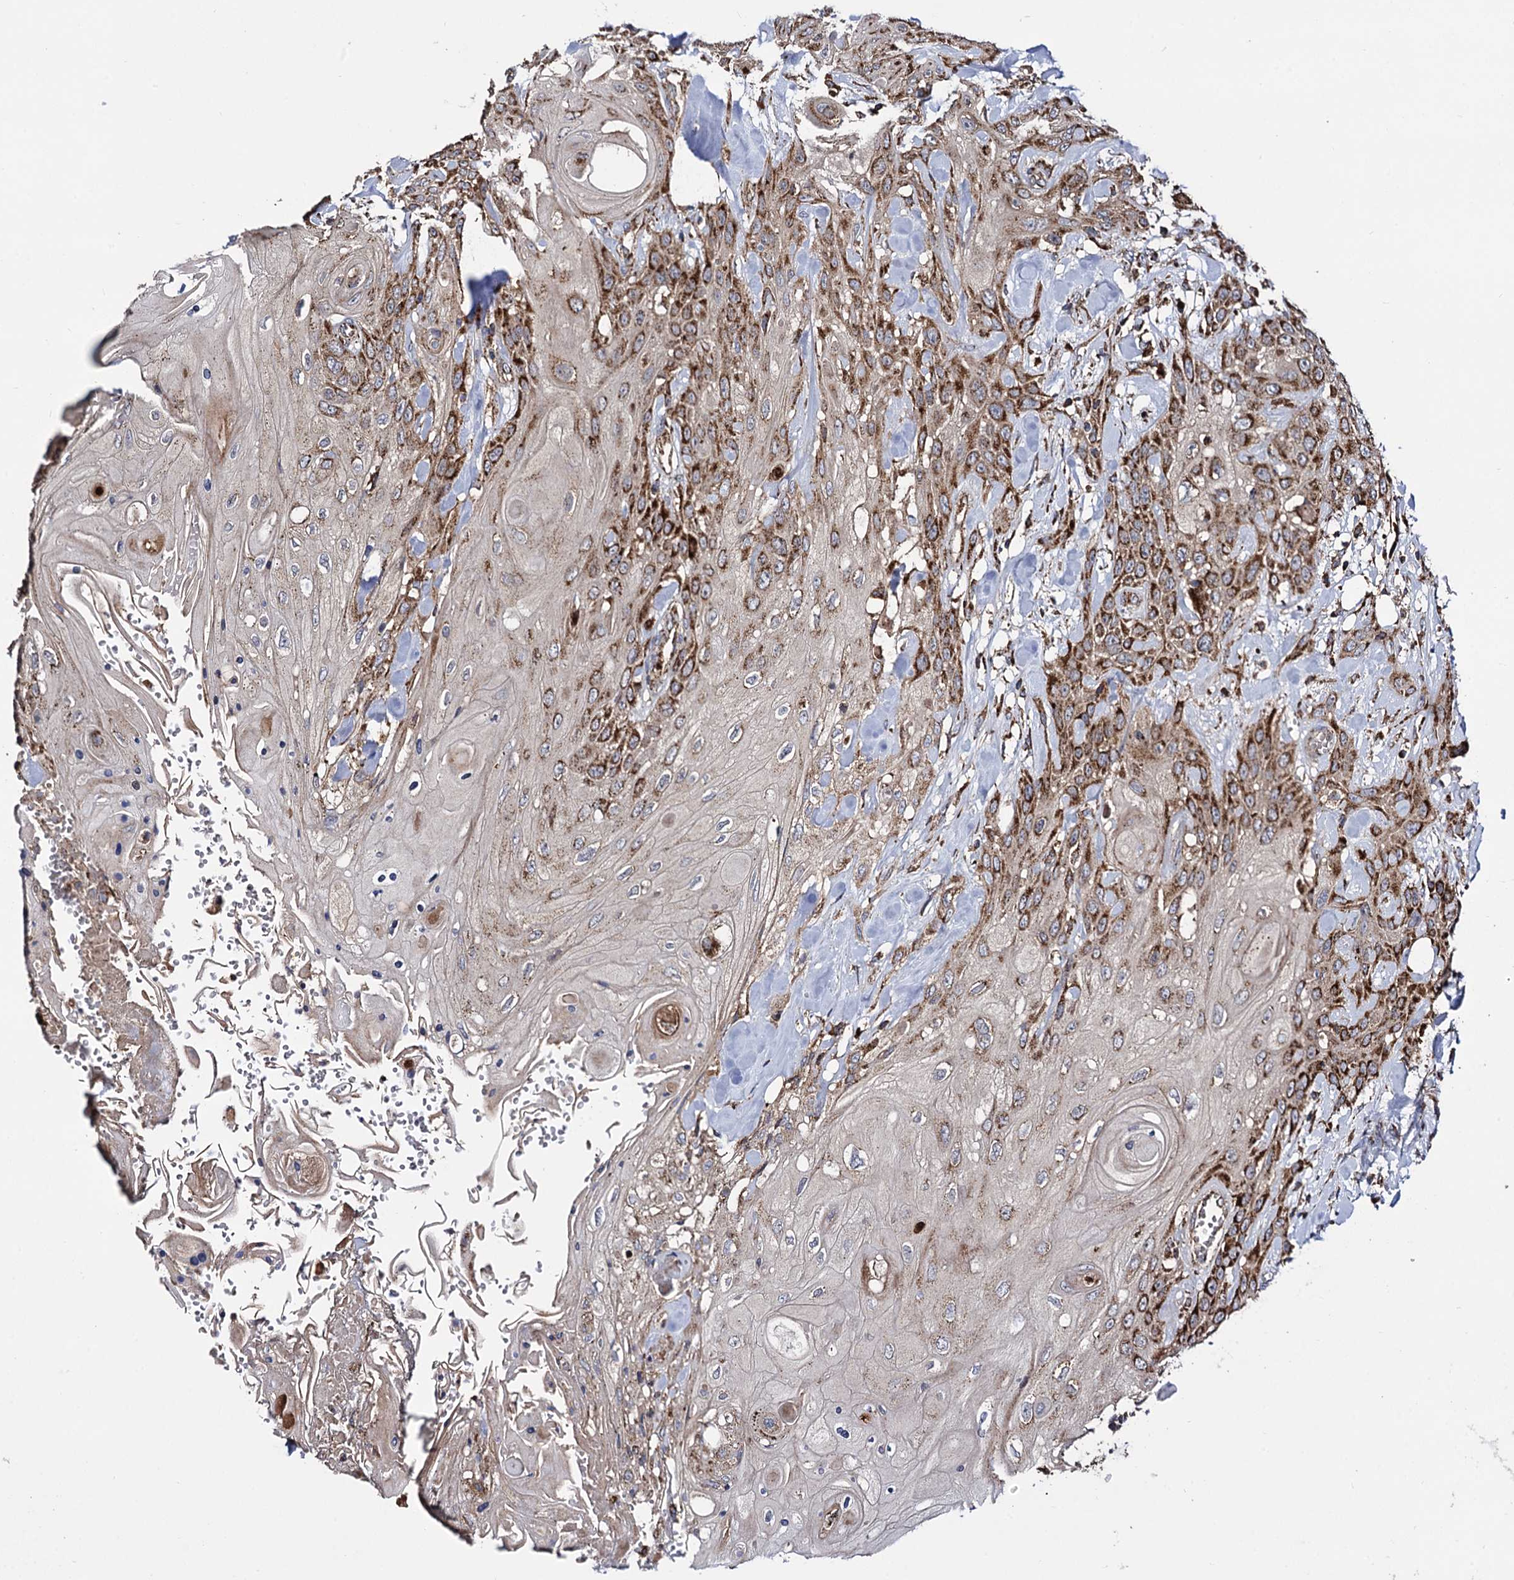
{"staining": {"intensity": "strong", "quantity": "25%-75%", "location": "cytoplasmic/membranous"}, "tissue": "head and neck cancer", "cell_type": "Tumor cells", "image_type": "cancer", "snomed": [{"axis": "morphology", "description": "Squamous cell carcinoma, NOS"}, {"axis": "topography", "description": "Head-Neck"}], "caption": "Immunohistochemical staining of human head and neck cancer exhibits high levels of strong cytoplasmic/membranous protein positivity in about 25%-75% of tumor cells.", "gene": "IQCH", "patient": {"sex": "female", "age": 43}}